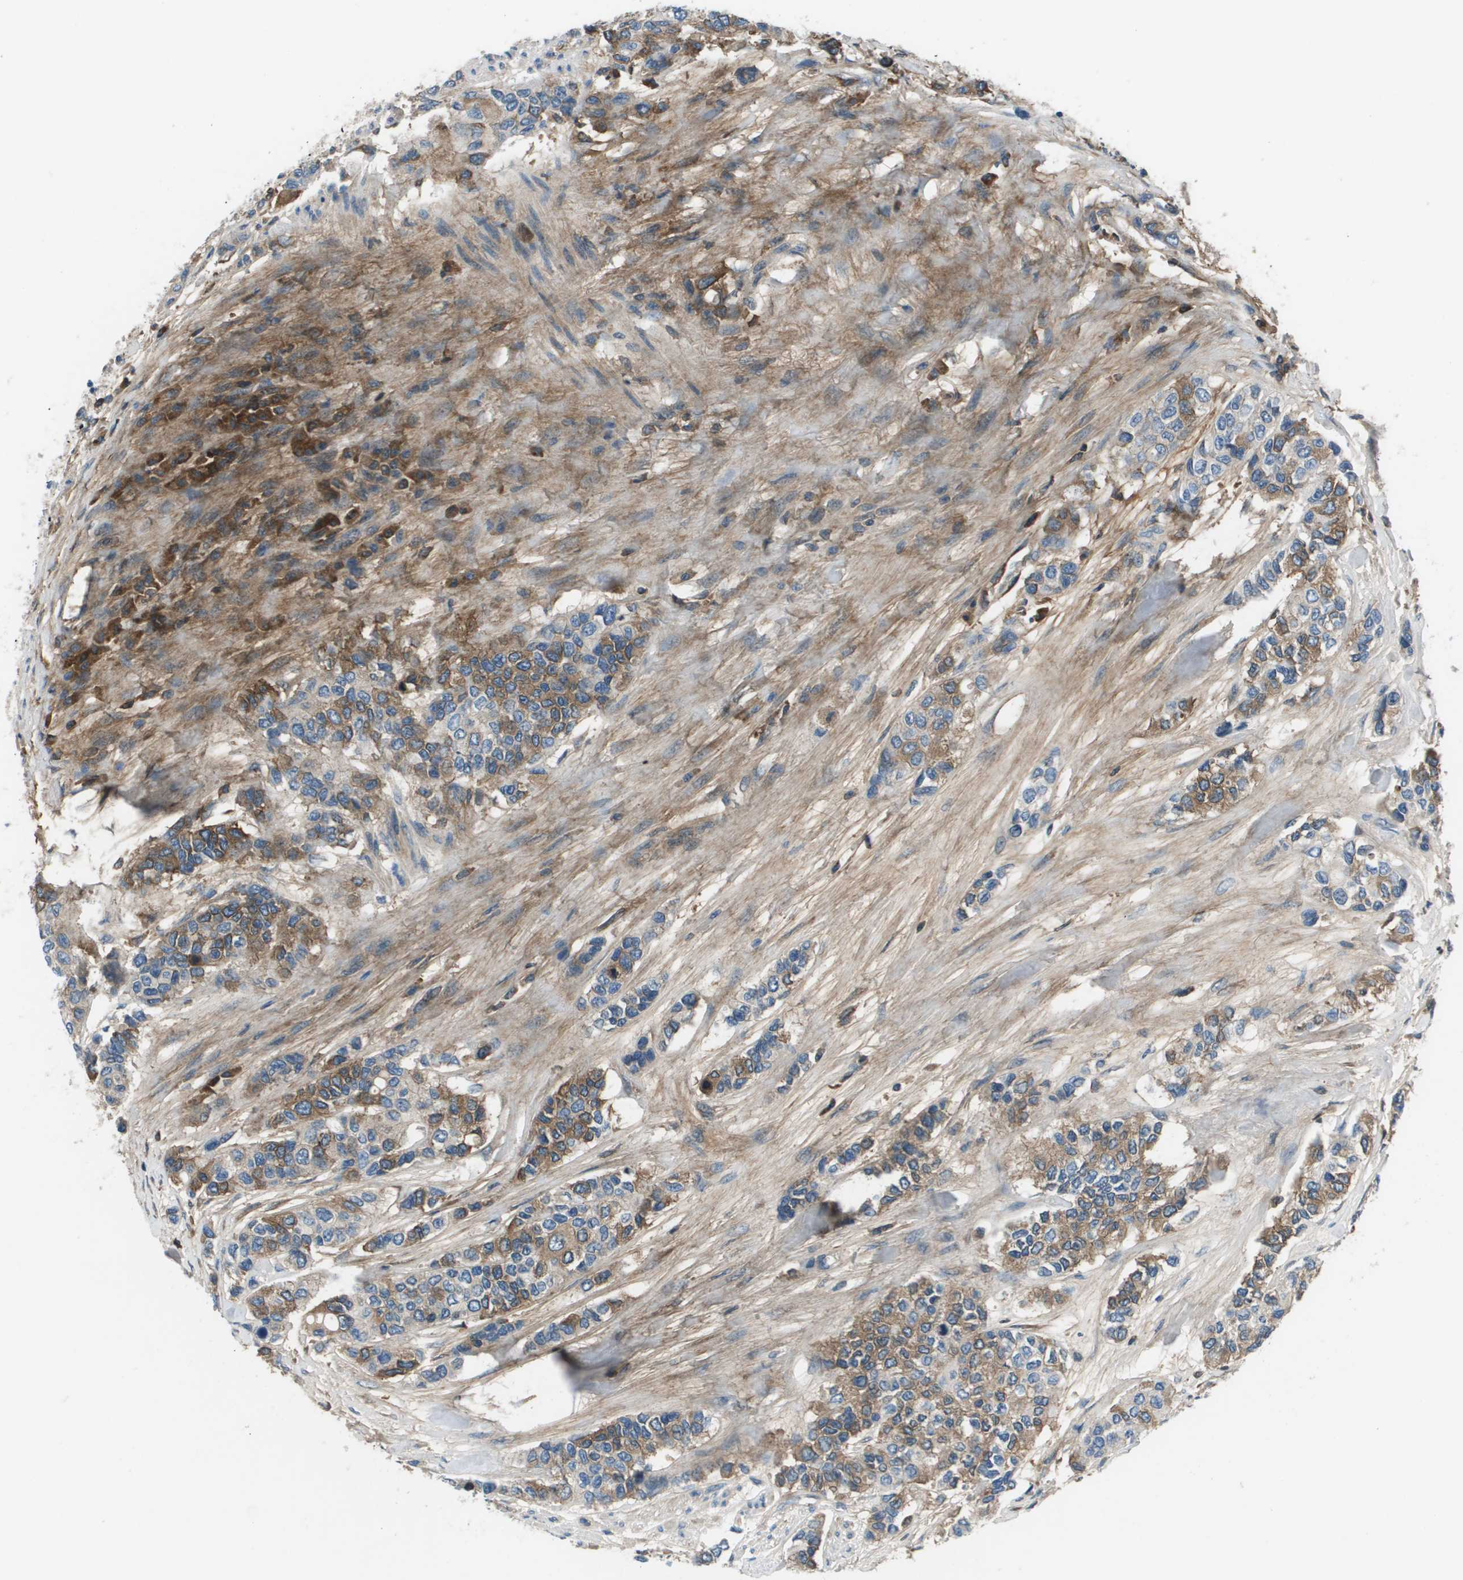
{"staining": {"intensity": "moderate", "quantity": "25%-75%", "location": "cytoplasmic/membranous"}, "tissue": "urothelial cancer", "cell_type": "Tumor cells", "image_type": "cancer", "snomed": [{"axis": "morphology", "description": "Urothelial carcinoma, High grade"}, {"axis": "topography", "description": "Urinary bladder"}], "caption": "IHC (DAB (3,3'-diaminobenzidine)) staining of urothelial cancer exhibits moderate cytoplasmic/membranous protein staining in approximately 25%-75% of tumor cells.", "gene": "PCOLCE", "patient": {"sex": "female", "age": 56}}